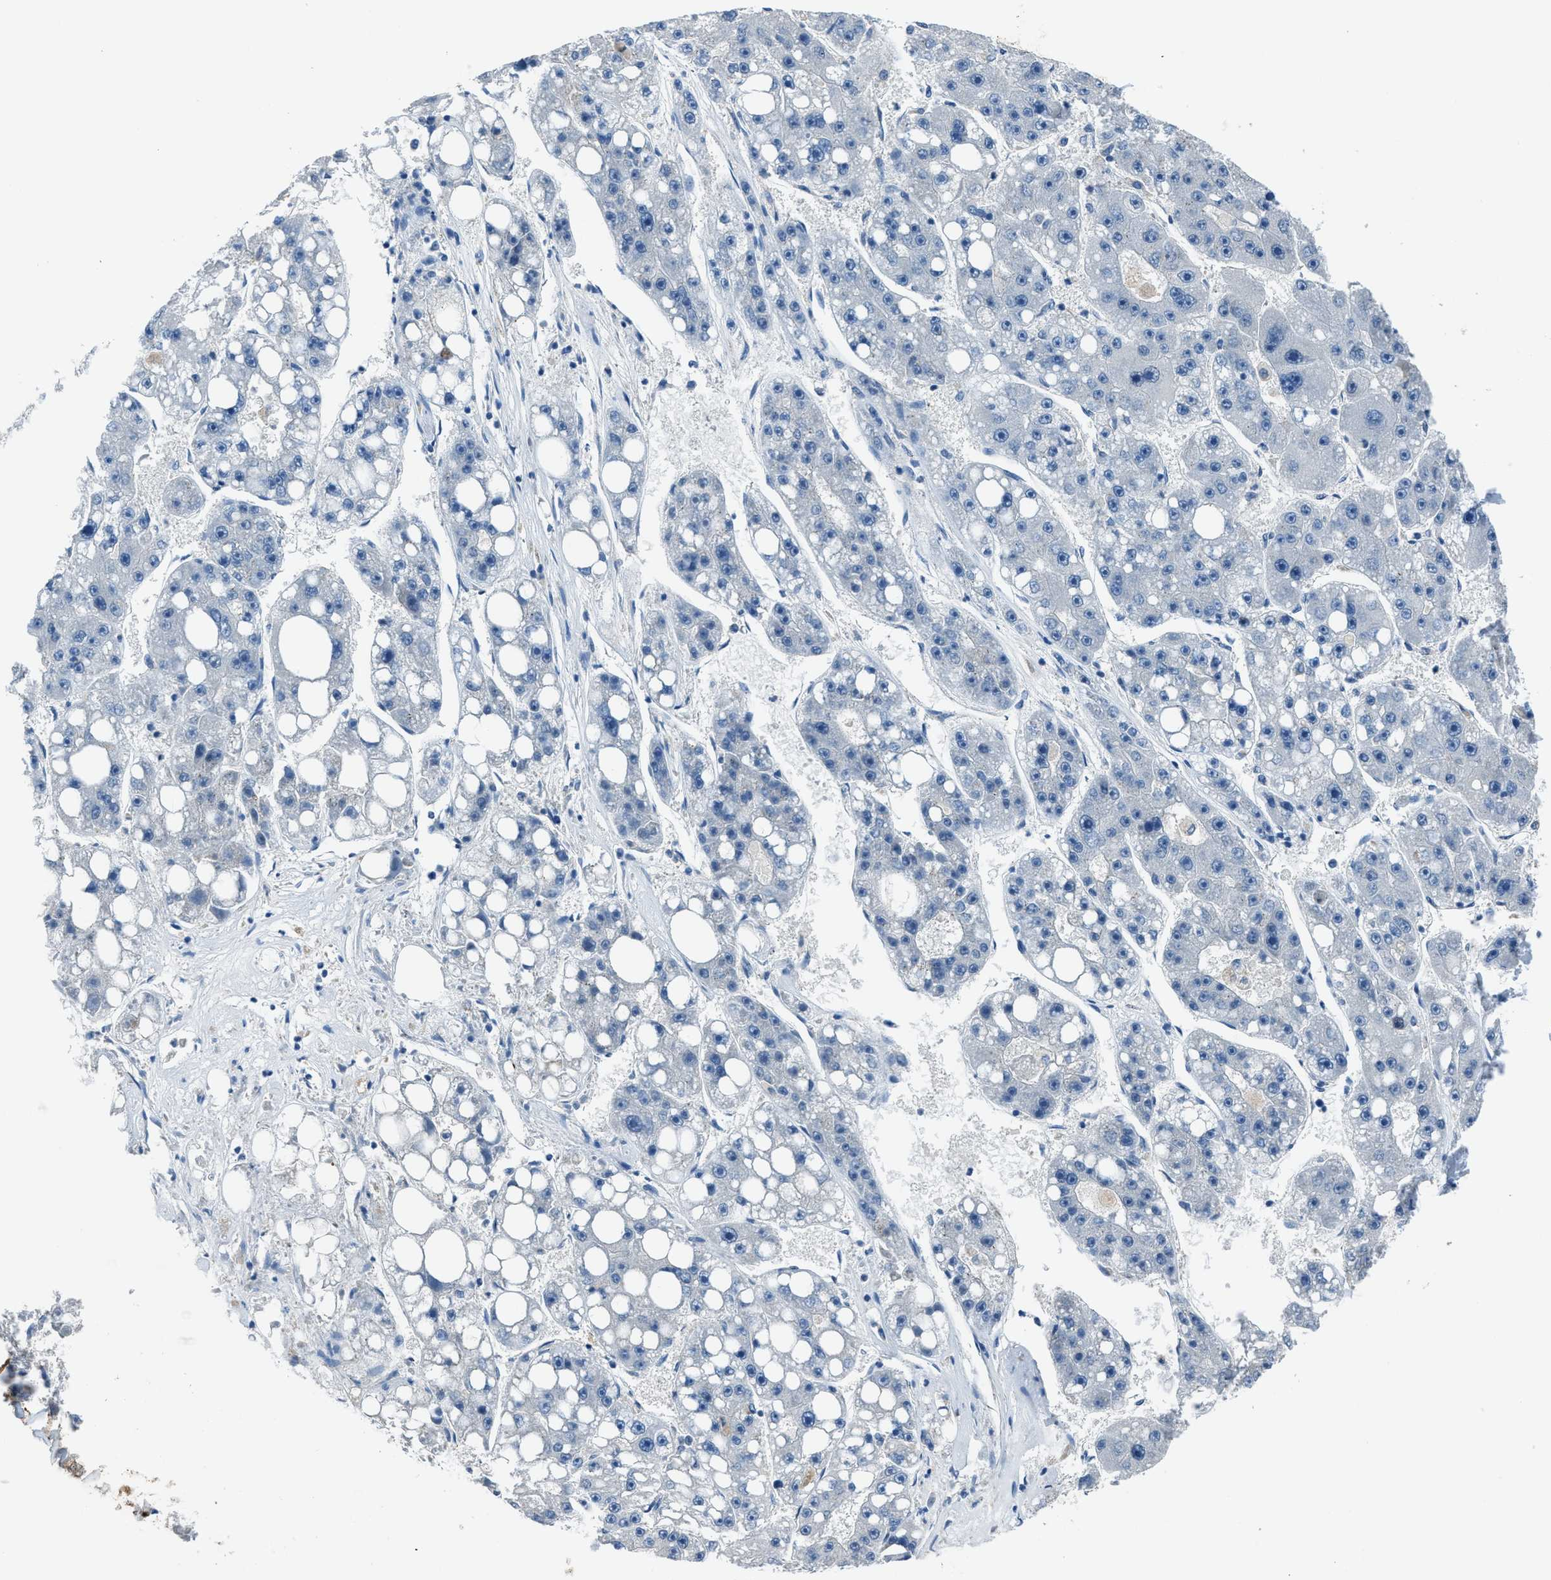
{"staining": {"intensity": "negative", "quantity": "none", "location": "none"}, "tissue": "liver cancer", "cell_type": "Tumor cells", "image_type": "cancer", "snomed": [{"axis": "morphology", "description": "Carcinoma, Hepatocellular, NOS"}, {"axis": "topography", "description": "Liver"}], "caption": "Immunohistochemistry of liver cancer (hepatocellular carcinoma) demonstrates no expression in tumor cells. (DAB (3,3'-diaminobenzidine) immunohistochemistry, high magnification).", "gene": "DUSP19", "patient": {"sex": "female", "age": 61}}